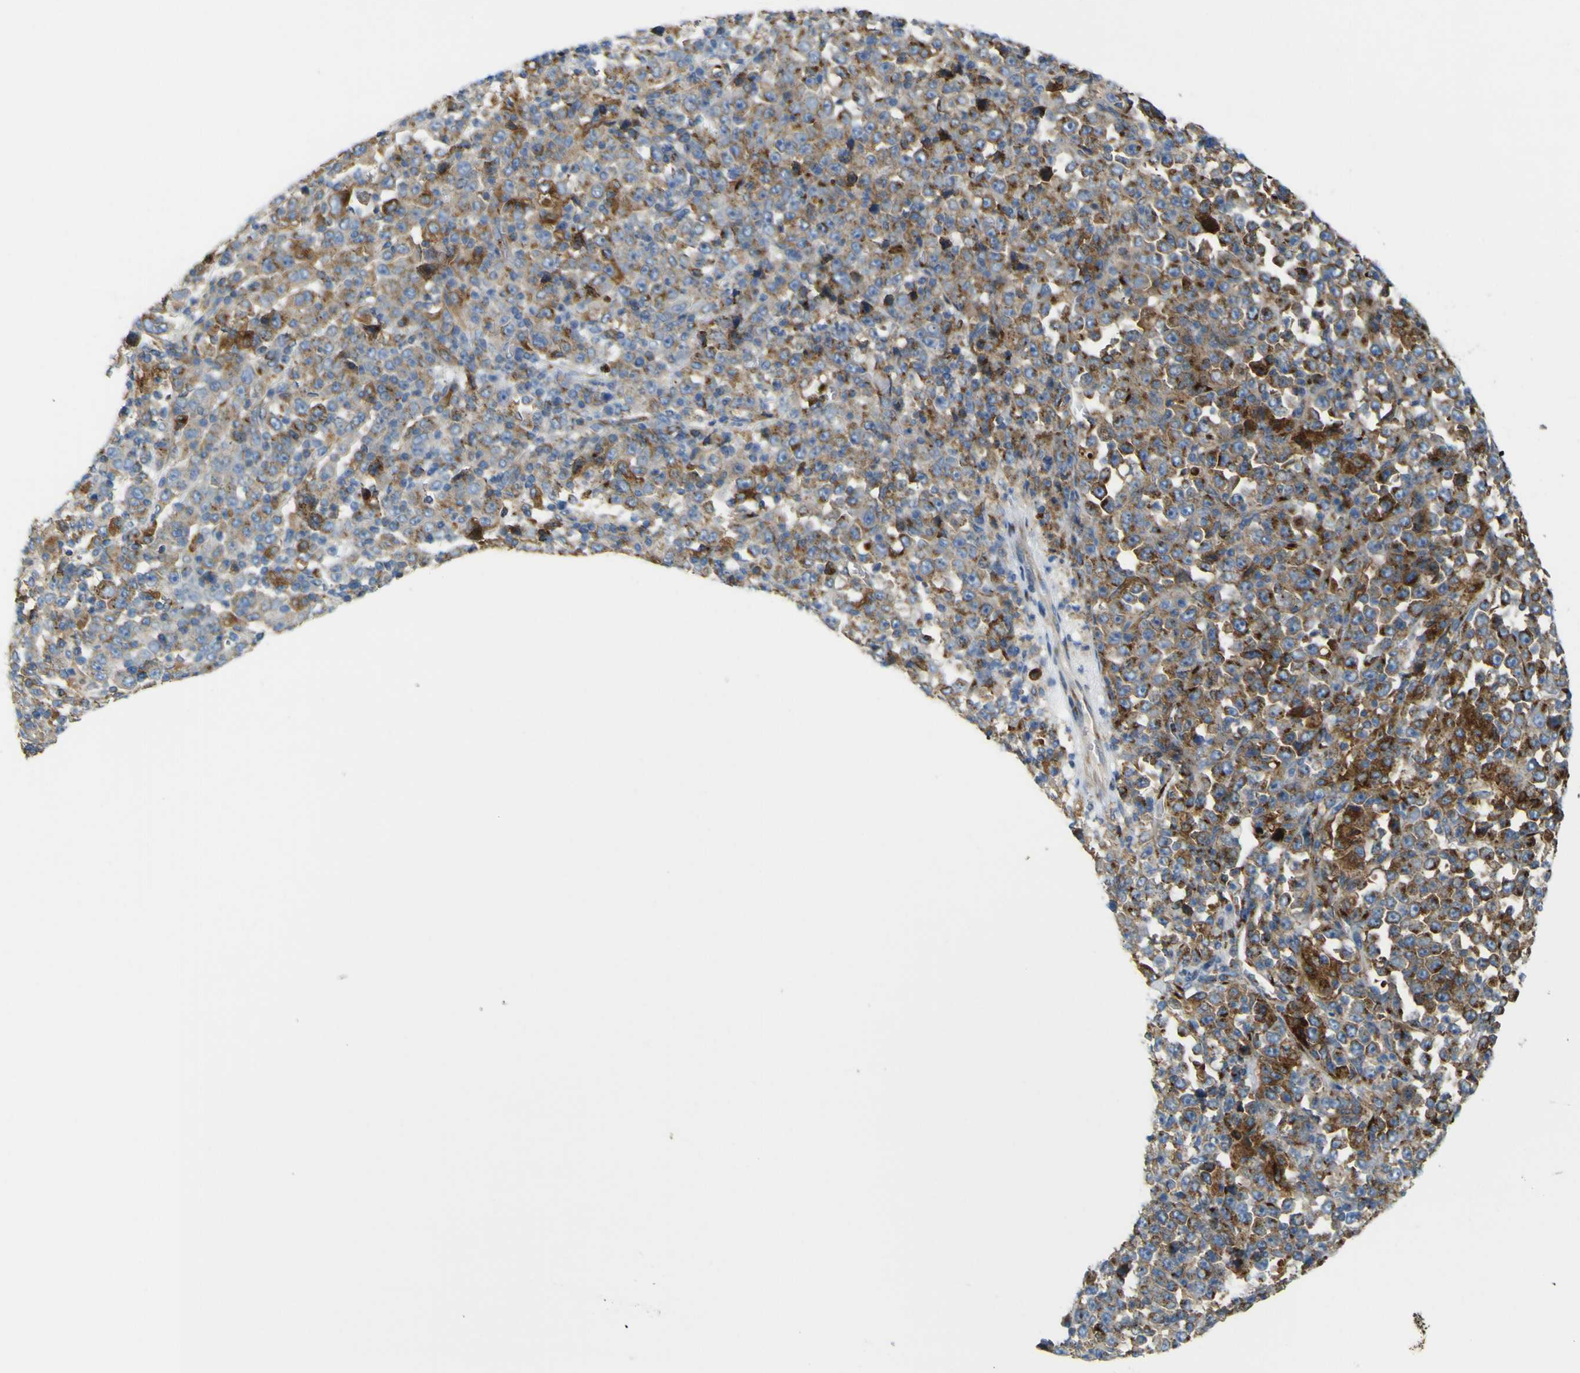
{"staining": {"intensity": "moderate", "quantity": ">75%", "location": "cytoplasmic/membranous"}, "tissue": "stomach cancer", "cell_type": "Tumor cells", "image_type": "cancer", "snomed": [{"axis": "morphology", "description": "Normal tissue, NOS"}, {"axis": "morphology", "description": "Adenocarcinoma, NOS"}, {"axis": "topography", "description": "Stomach, upper"}, {"axis": "topography", "description": "Stomach"}], "caption": "Immunohistochemistry (IHC) photomicrograph of neoplastic tissue: adenocarcinoma (stomach) stained using immunohistochemistry (IHC) reveals medium levels of moderate protein expression localized specifically in the cytoplasmic/membranous of tumor cells, appearing as a cytoplasmic/membranous brown color.", "gene": "IGF2R", "patient": {"sex": "male", "age": 59}}